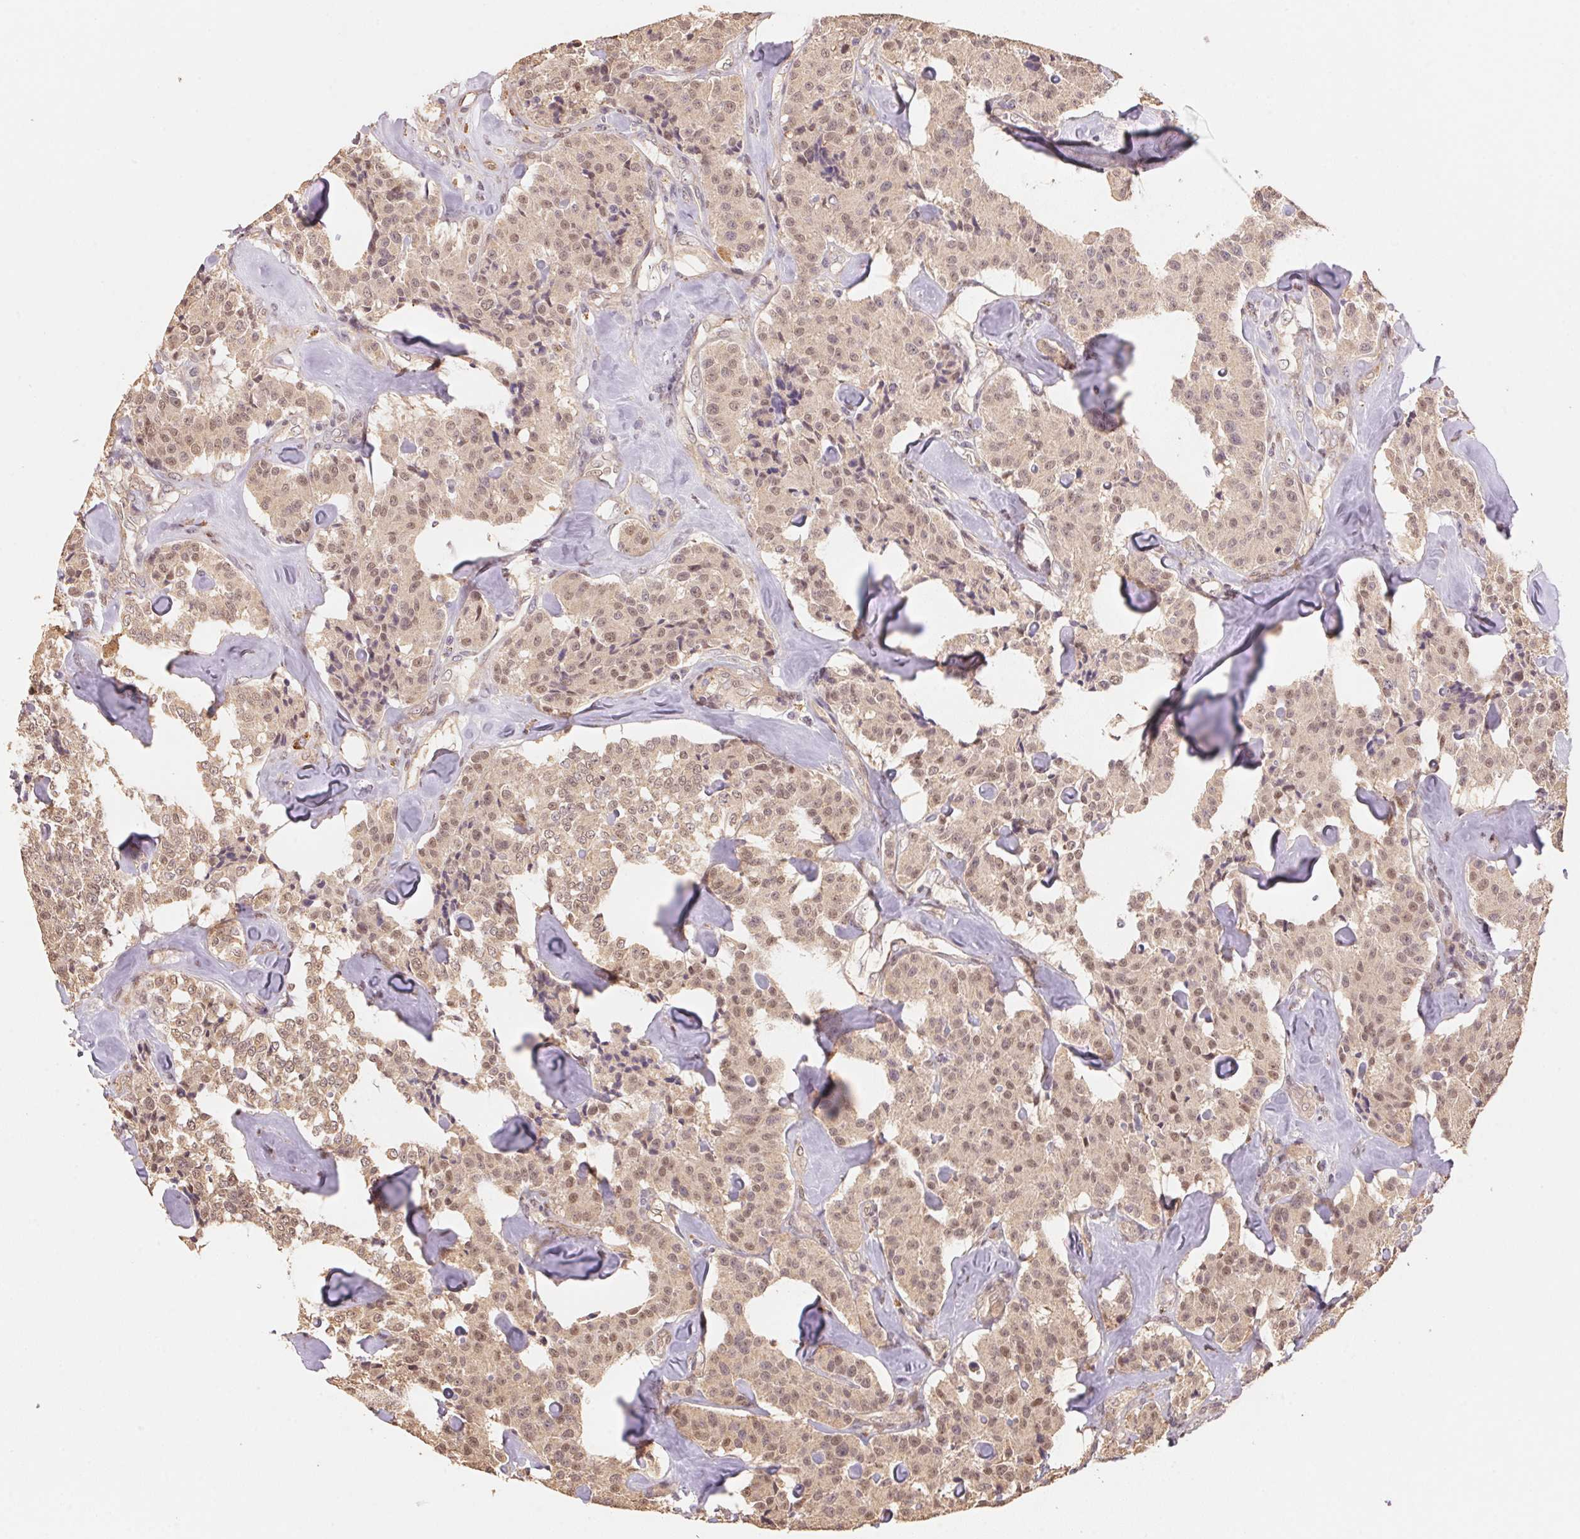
{"staining": {"intensity": "weak", "quantity": ">75%", "location": "cytoplasmic/membranous,nuclear"}, "tissue": "carcinoid", "cell_type": "Tumor cells", "image_type": "cancer", "snomed": [{"axis": "morphology", "description": "Carcinoid, malignant, NOS"}, {"axis": "topography", "description": "Pancreas"}], "caption": "Carcinoid (malignant) tissue reveals weak cytoplasmic/membranous and nuclear staining in approximately >75% of tumor cells", "gene": "TMEM222", "patient": {"sex": "male", "age": 41}}